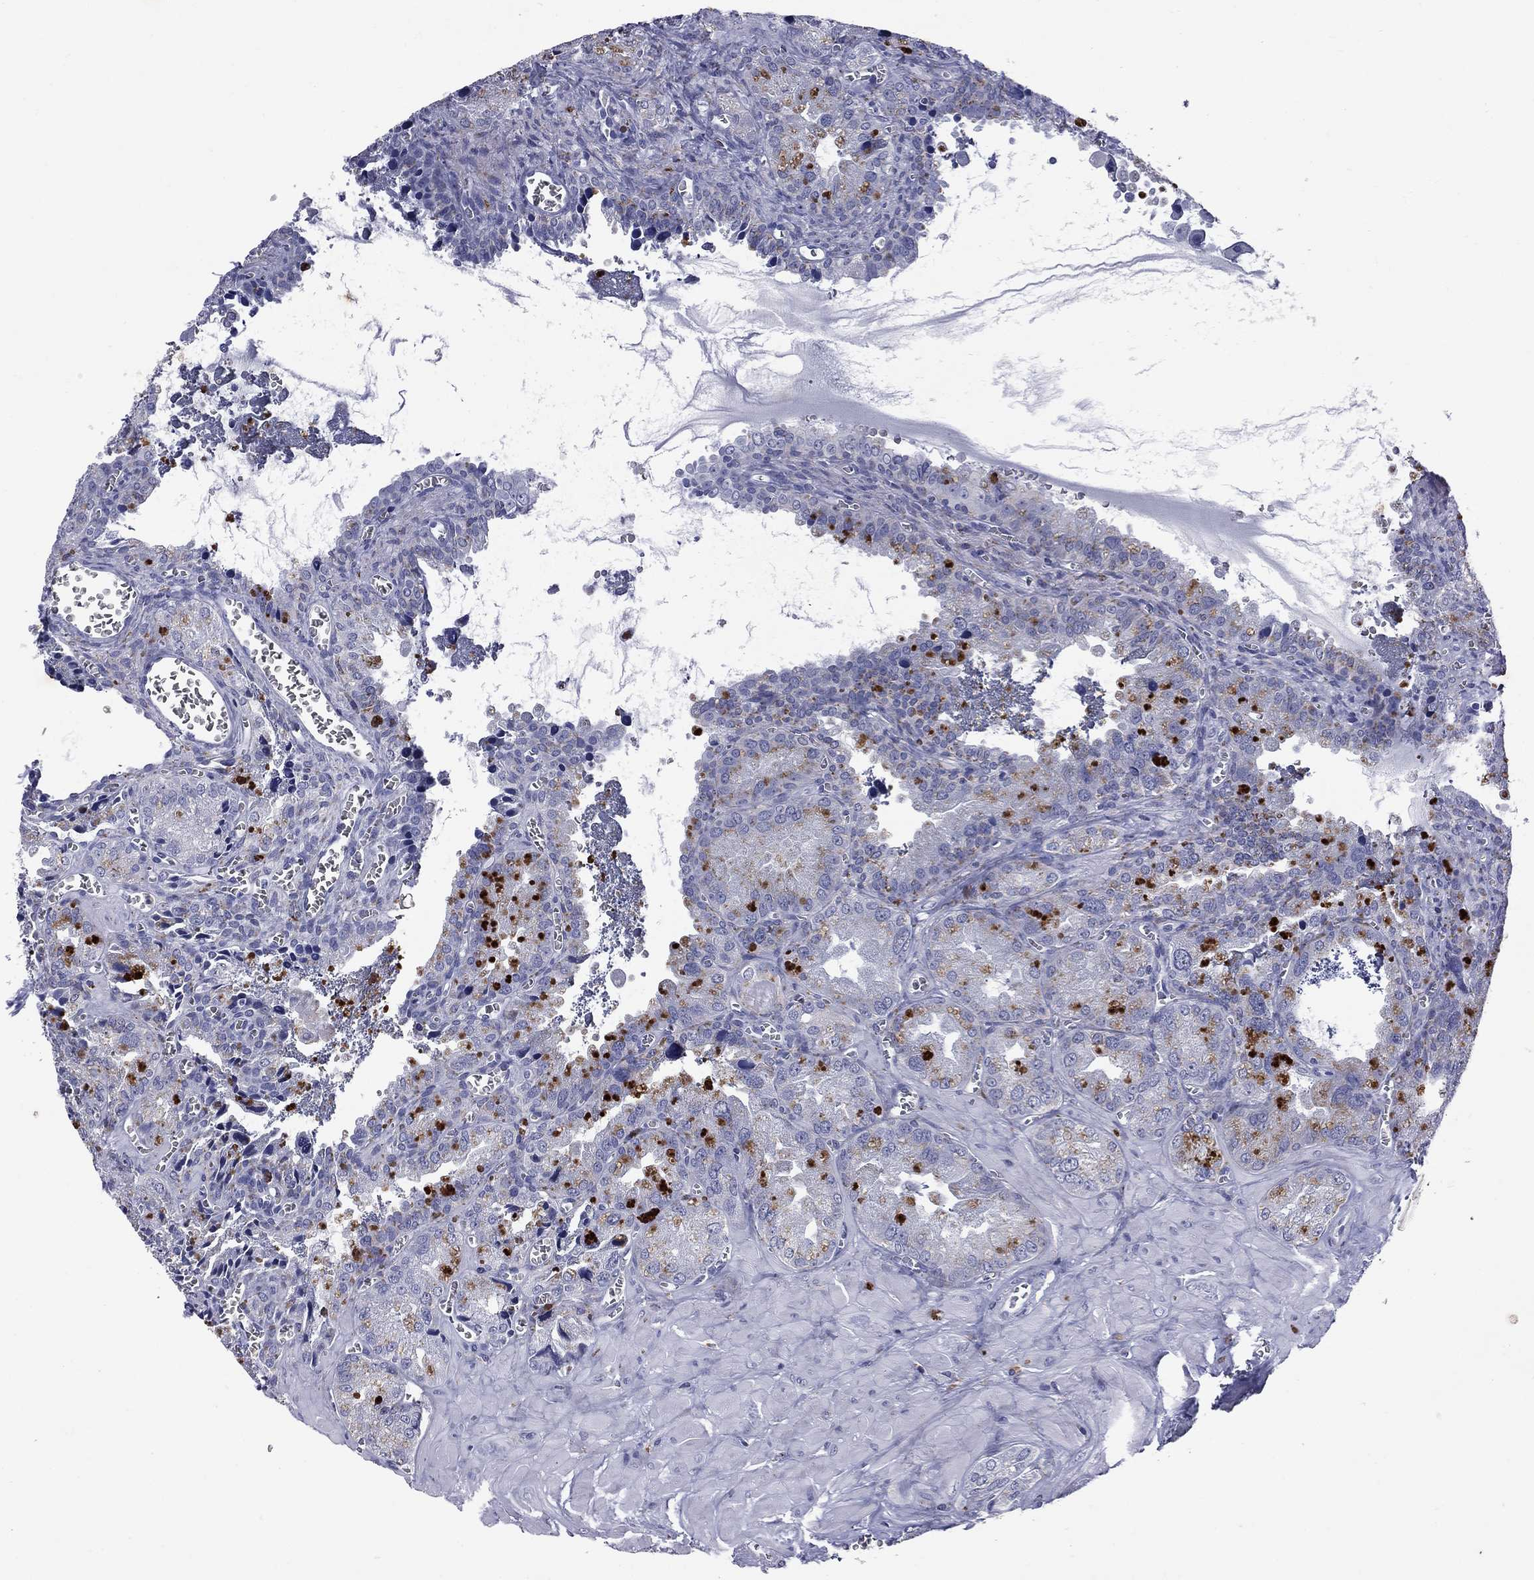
{"staining": {"intensity": "negative", "quantity": "none", "location": "none"}, "tissue": "seminal vesicle", "cell_type": "Glandular cells", "image_type": "normal", "snomed": [{"axis": "morphology", "description": "Normal tissue, NOS"}, {"axis": "topography", "description": "Seminal veicle"}], "caption": "The histopathology image shows no staining of glandular cells in normal seminal vesicle.", "gene": "MADCAM1", "patient": {"sex": "male", "age": 57}}